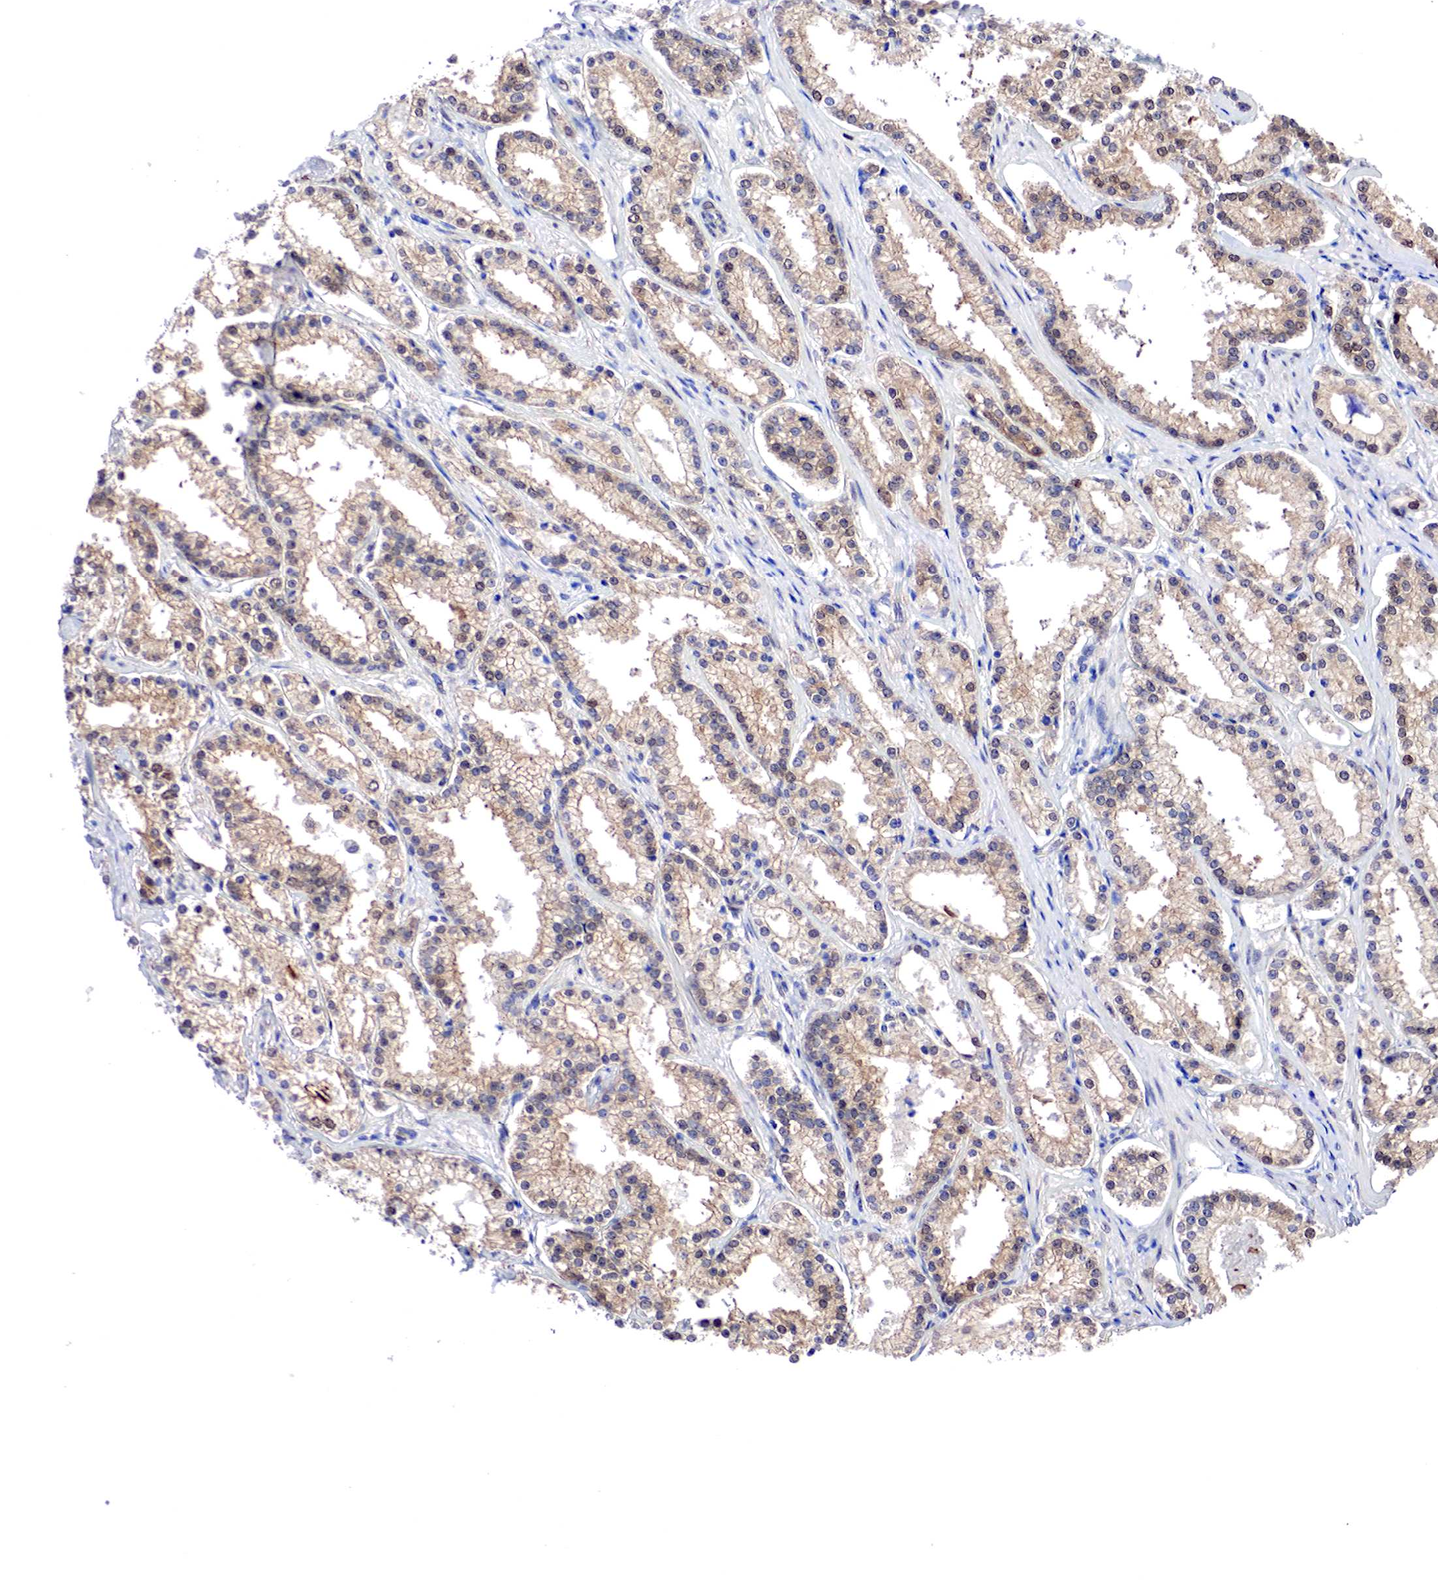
{"staining": {"intensity": "moderate", "quantity": "25%-75%", "location": "cytoplasmic/membranous,nuclear"}, "tissue": "prostate cancer", "cell_type": "Tumor cells", "image_type": "cancer", "snomed": [{"axis": "morphology", "description": "Adenocarcinoma, Medium grade"}, {"axis": "topography", "description": "Prostate"}], "caption": "Medium-grade adenocarcinoma (prostate) stained with a protein marker exhibits moderate staining in tumor cells.", "gene": "PABIR2", "patient": {"sex": "male", "age": 73}}